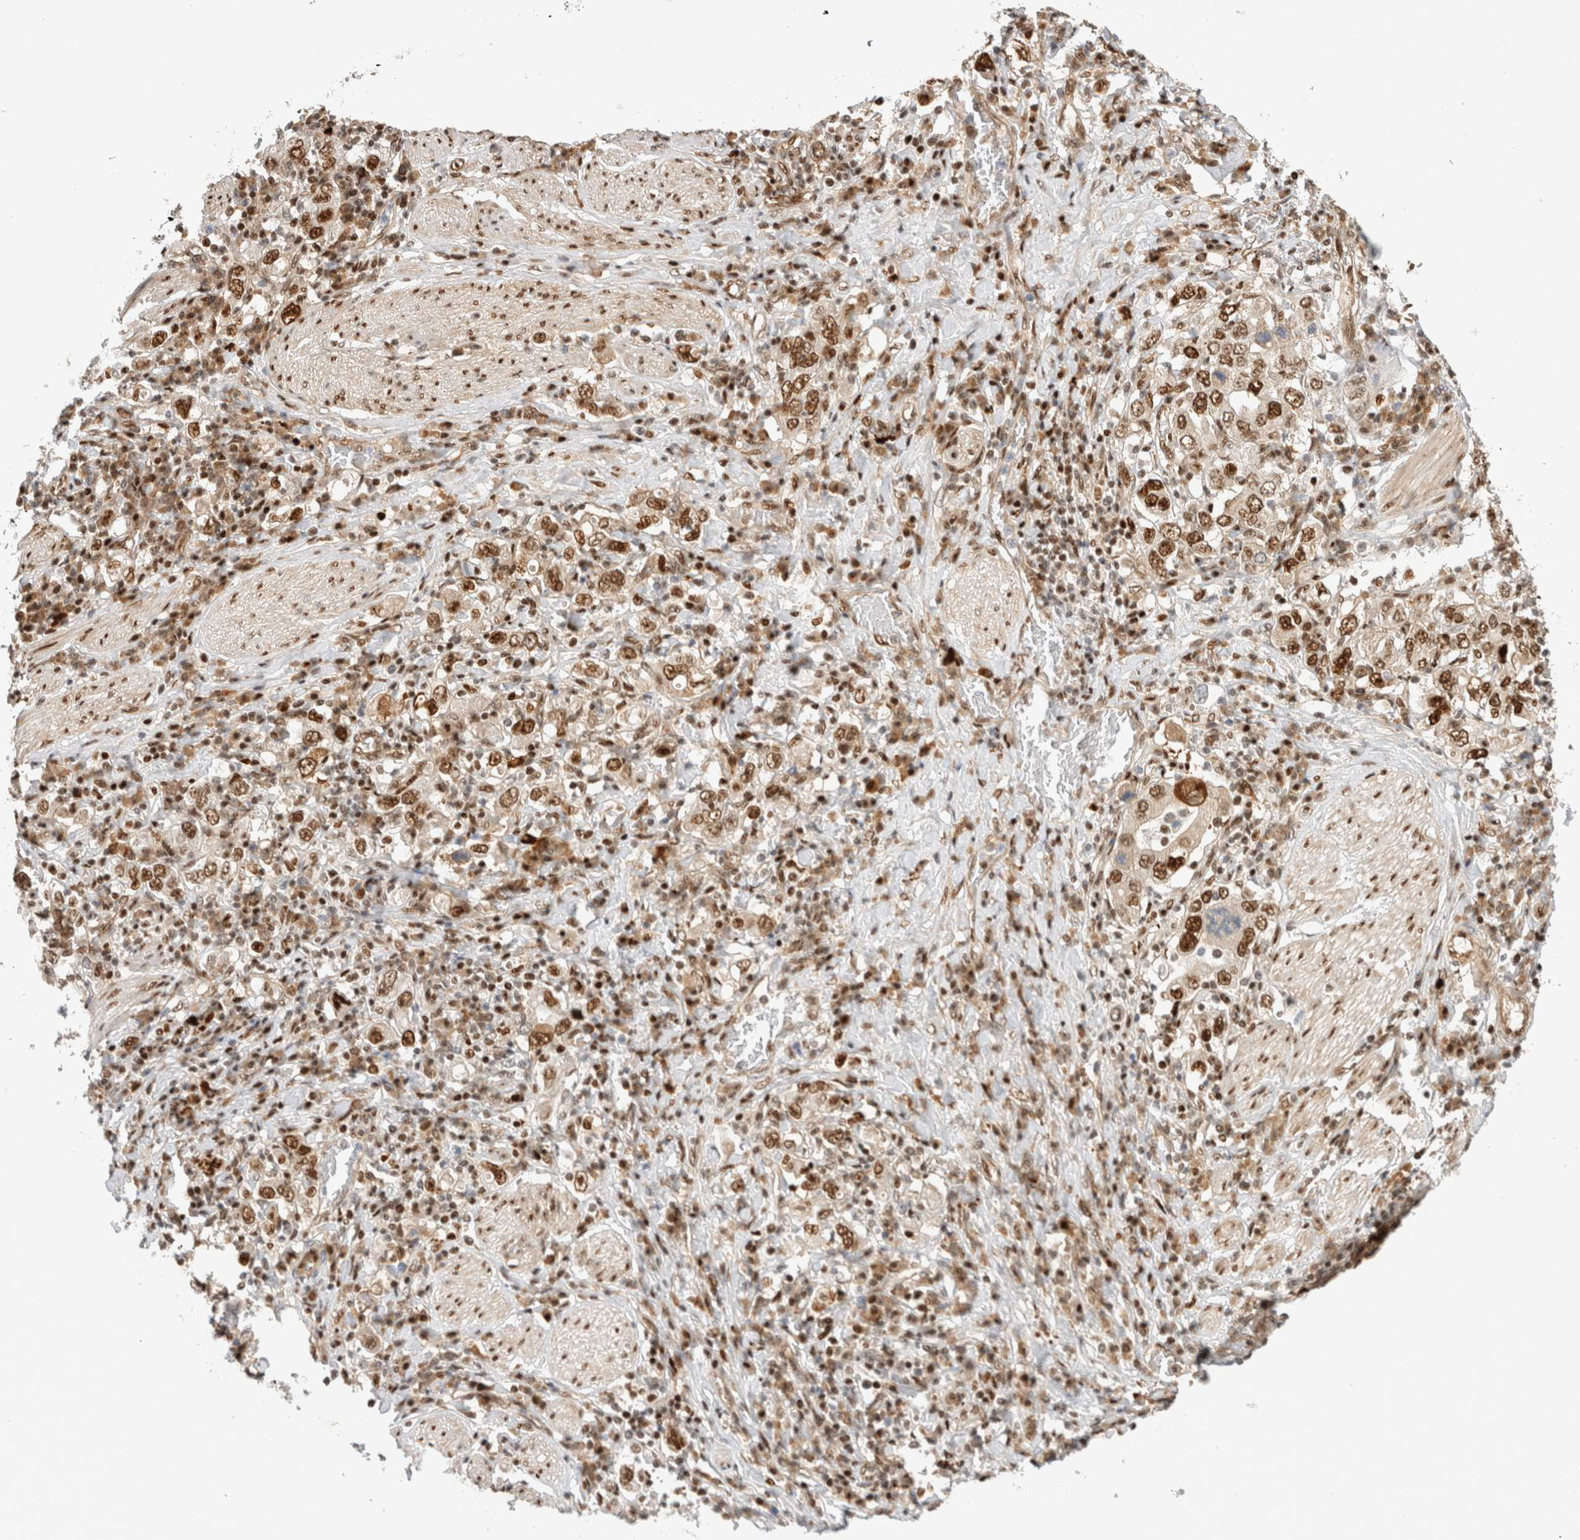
{"staining": {"intensity": "moderate", "quantity": ">75%", "location": "nuclear"}, "tissue": "stomach cancer", "cell_type": "Tumor cells", "image_type": "cancer", "snomed": [{"axis": "morphology", "description": "Adenocarcinoma, NOS"}, {"axis": "topography", "description": "Stomach, upper"}], "caption": "Stomach cancer stained with a brown dye reveals moderate nuclear positive positivity in about >75% of tumor cells.", "gene": "TCF4", "patient": {"sex": "male", "age": 62}}